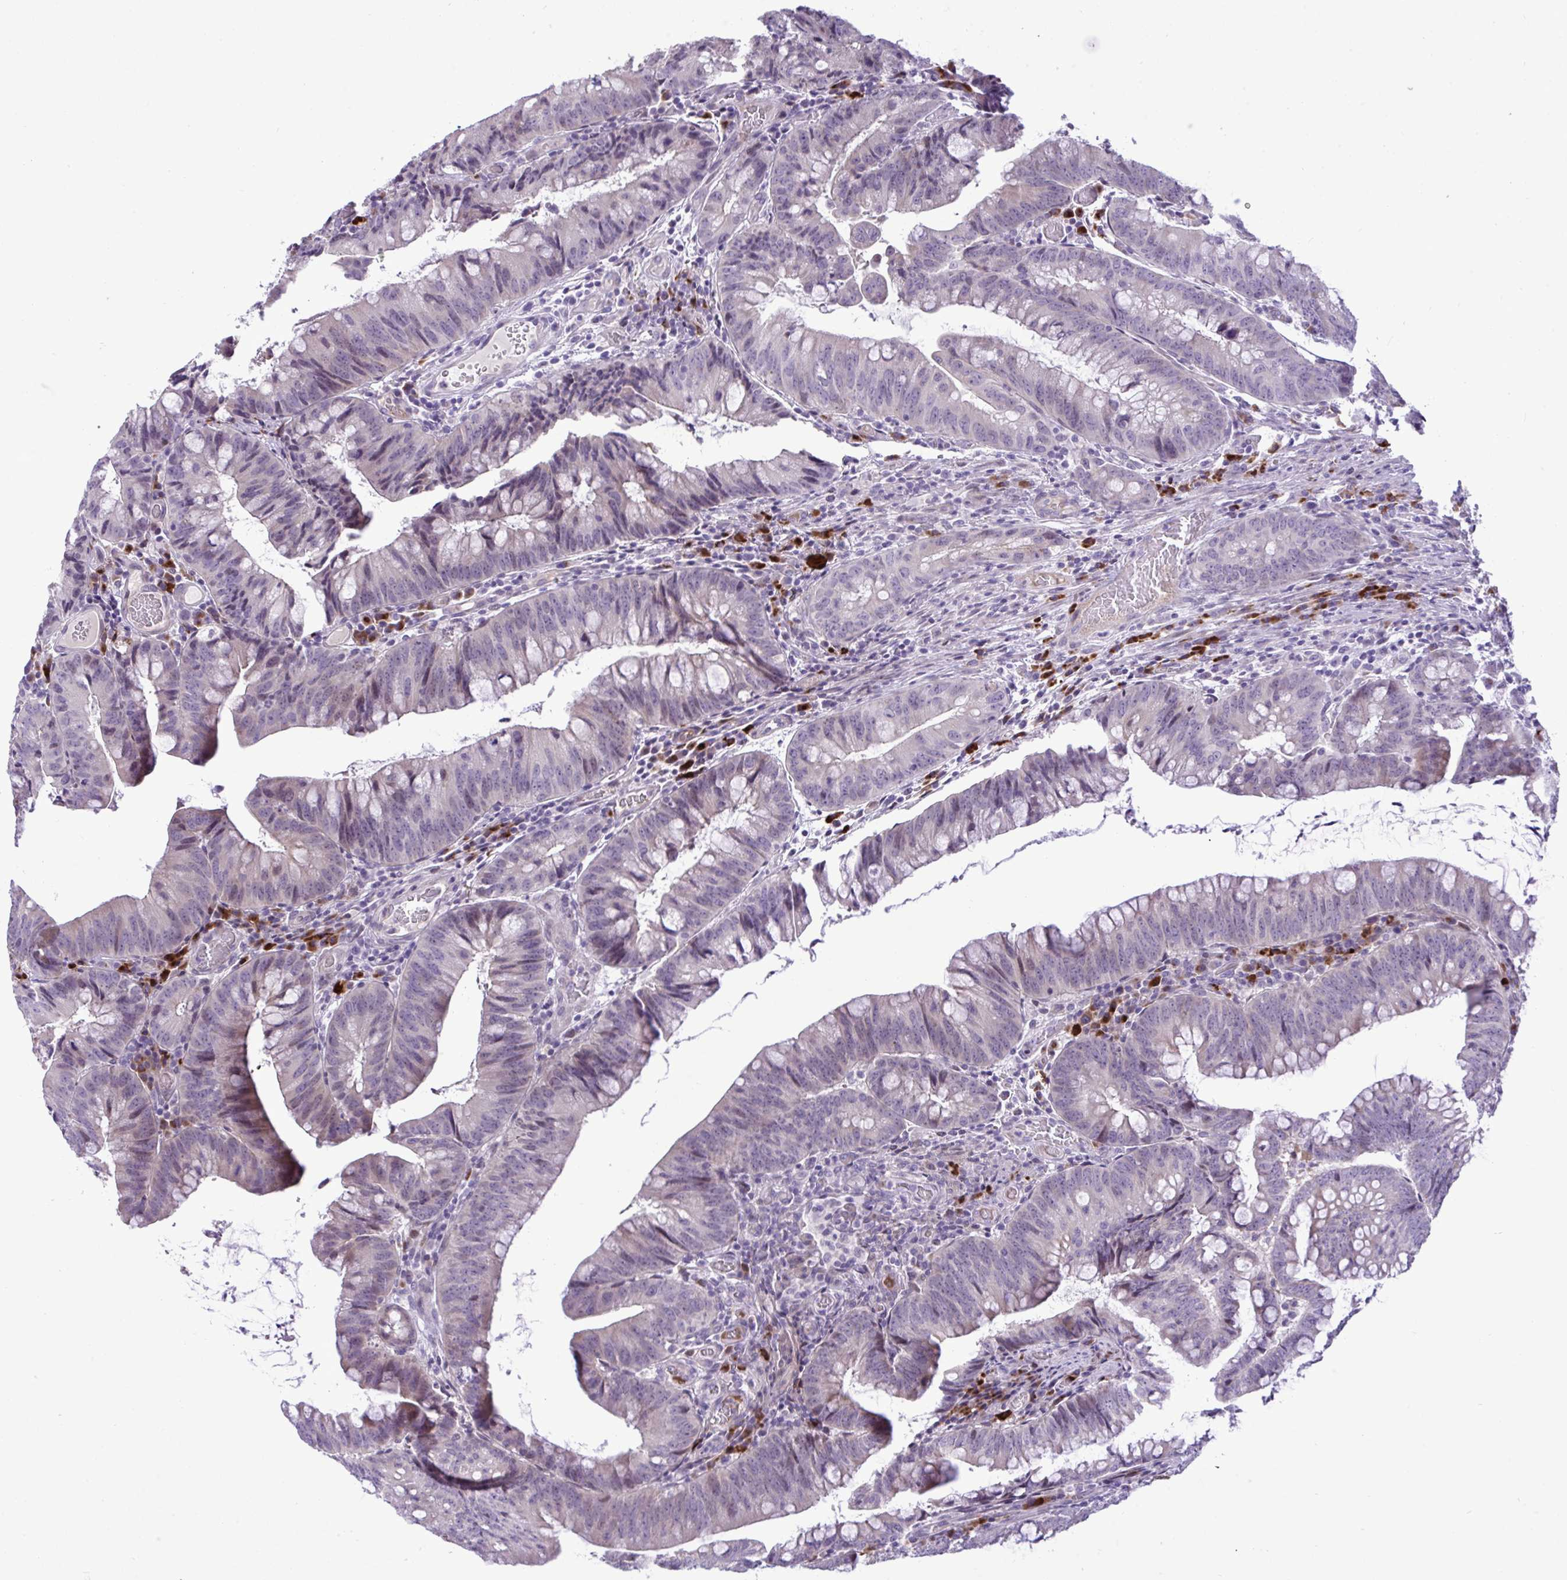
{"staining": {"intensity": "weak", "quantity": "<25%", "location": "cytoplasmic/membranous"}, "tissue": "colorectal cancer", "cell_type": "Tumor cells", "image_type": "cancer", "snomed": [{"axis": "morphology", "description": "Adenocarcinoma, NOS"}, {"axis": "topography", "description": "Colon"}], "caption": "Immunohistochemistry (IHC) of adenocarcinoma (colorectal) demonstrates no expression in tumor cells. Nuclei are stained in blue.", "gene": "SPAG1", "patient": {"sex": "male", "age": 62}}